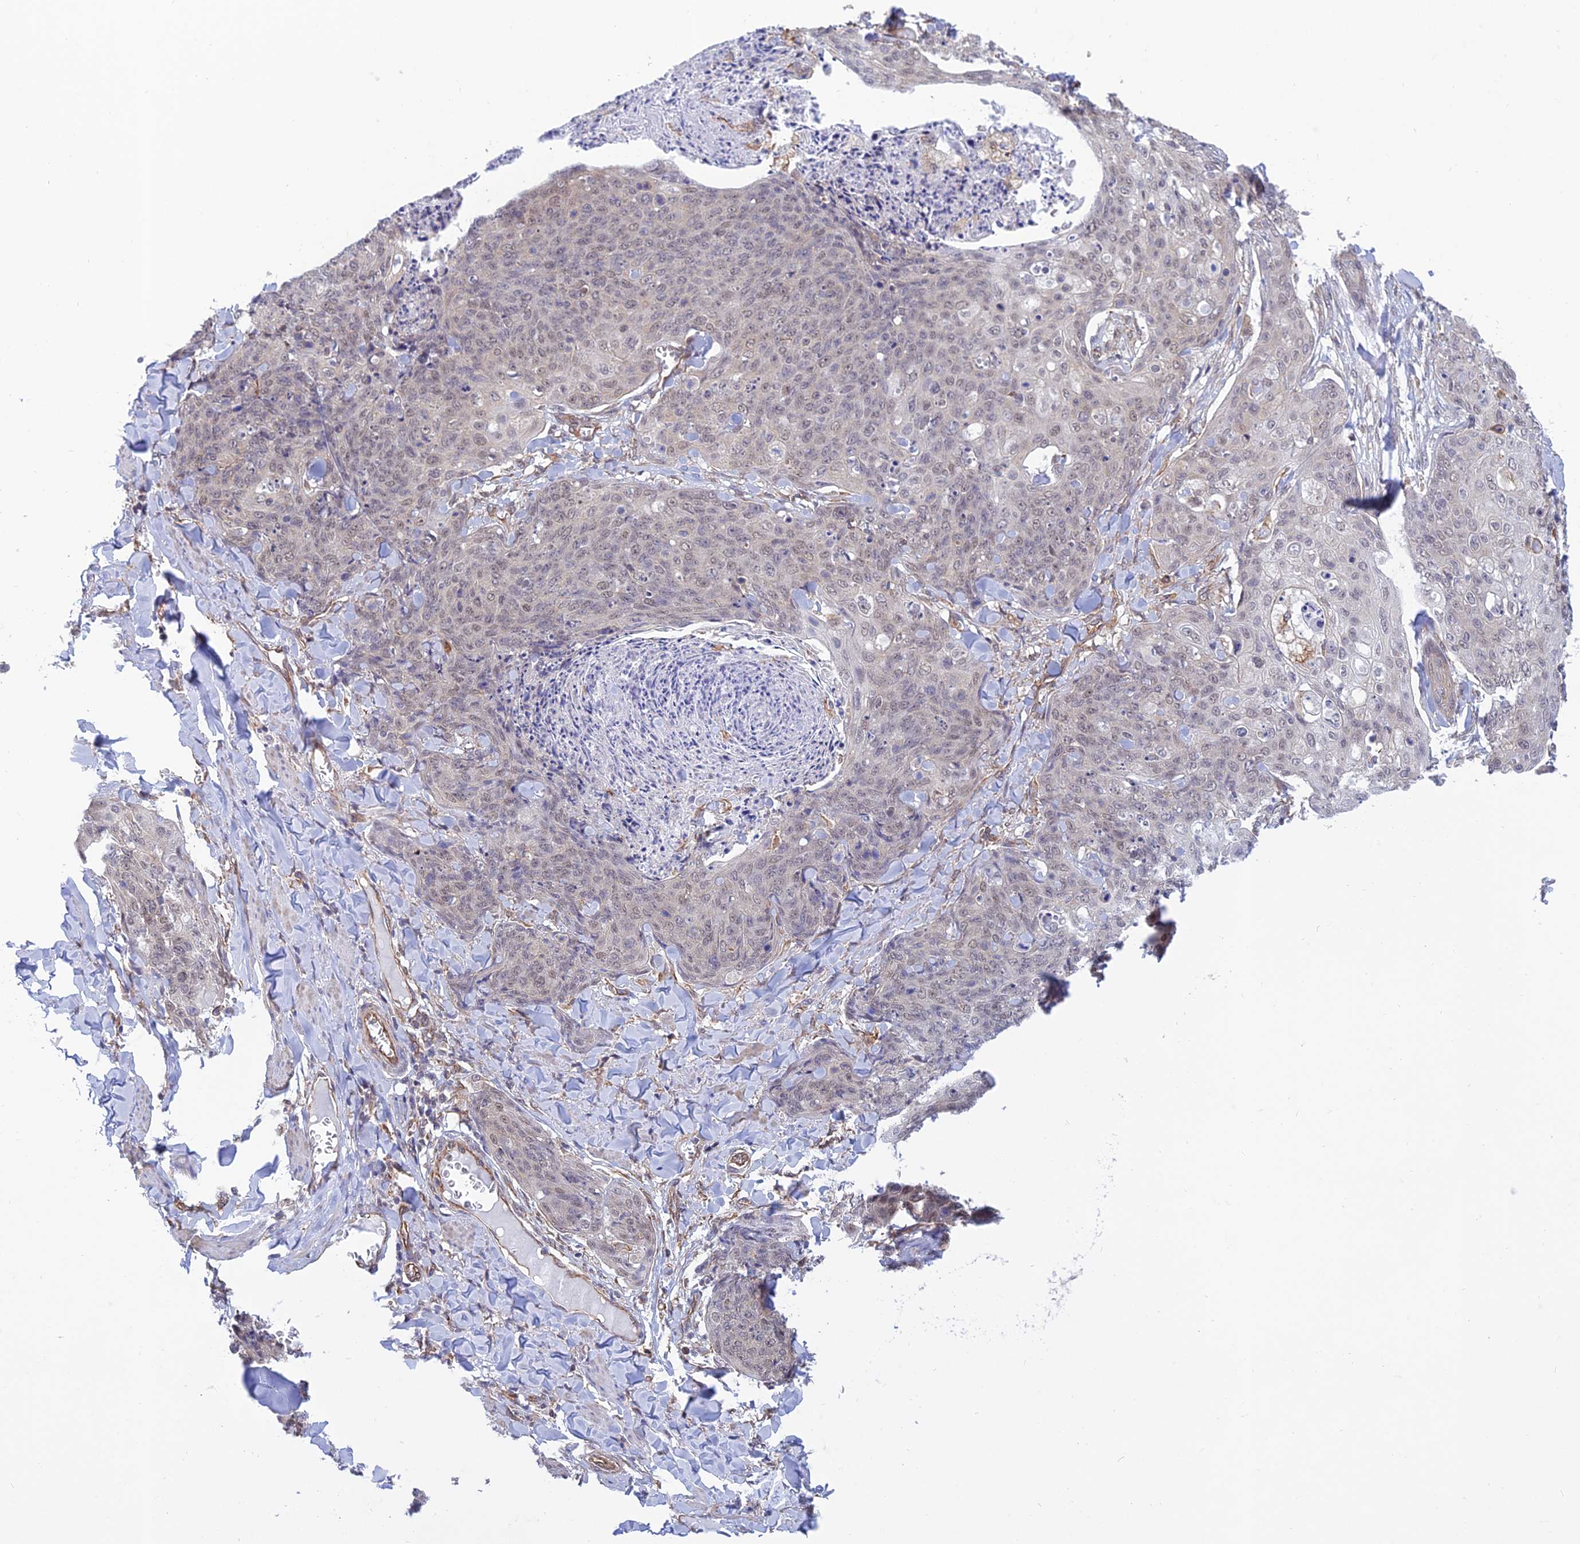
{"staining": {"intensity": "weak", "quantity": "<25%", "location": "nuclear"}, "tissue": "skin cancer", "cell_type": "Tumor cells", "image_type": "cancer", "snomed": [{"axis": "morphology", "description": "Squamous cell carcinoma, NOS"}, {"axis": "topography", "description": "Skin"}, {"axis": "topography", "description": "Vulva"}], "caption": "A micrograph of skin squamous cell carcinoma stained for a protein displays no brown staining in tumor cells. (DAB (3,3'-diaminobenzidine) immunohistochemistry, high magnification).", "gene": "PAGR1", "patient": {"sex": "female", "age": 85}}